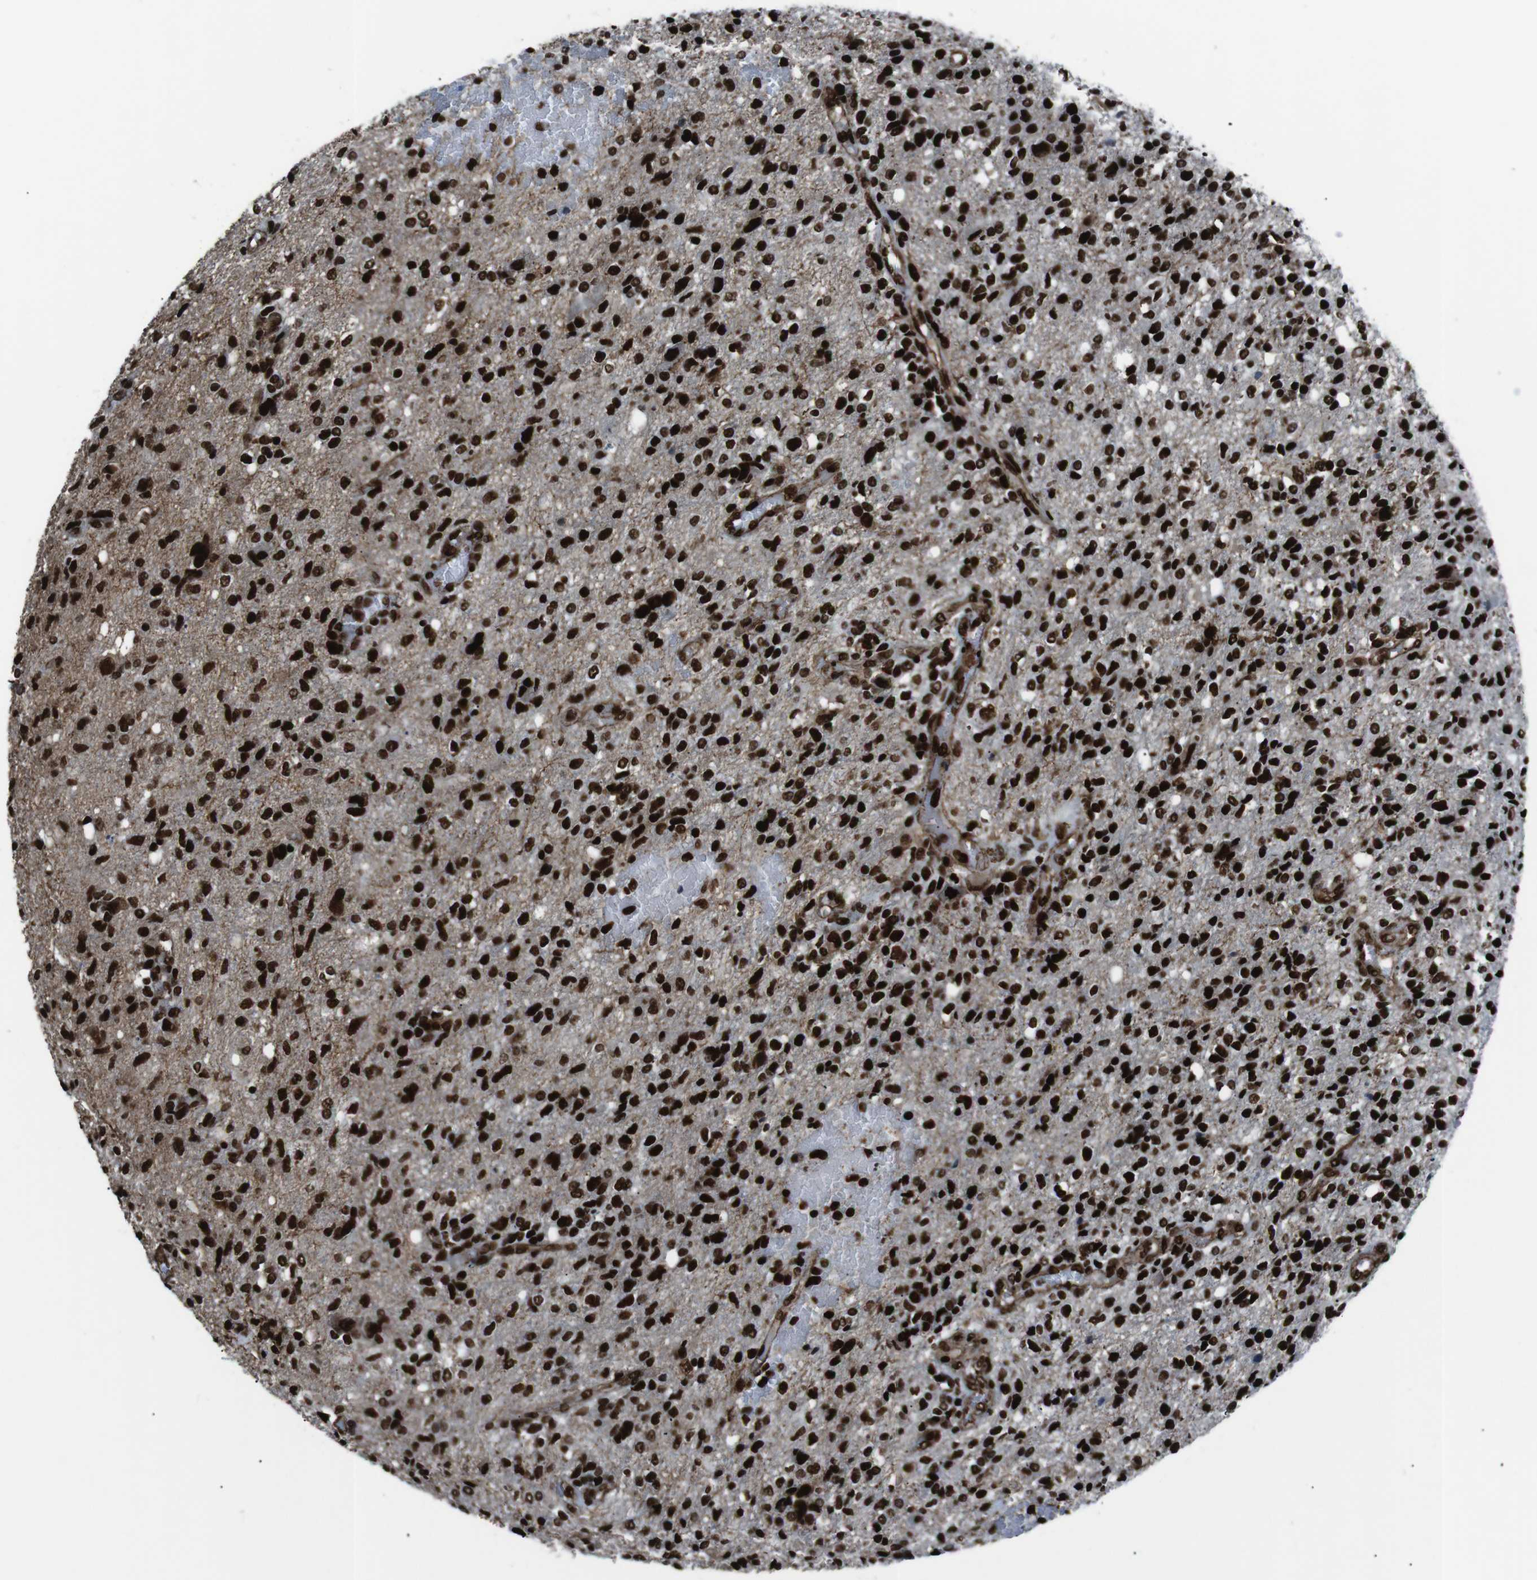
{"staining": {"intensity": "strong", "quantity": ">75%", "location": "nuclear"}, "tissue": "glioma", "cell_type": "Tumor cells", "image_type": "cancer", "snomed": [{"axis": "morphology", "description": "Glioma, malignant, High grade"}, {"axis": "topography", "description": "Brain"}], "caption": "Immunohistochemical staining of high-grade glioma (malignant) exhibits high levels of strong nuclear protein staining in approximately >75% of tumor cells.", "gene": "HNRNPU", "patient": {"sex": "female", "age": 59}}